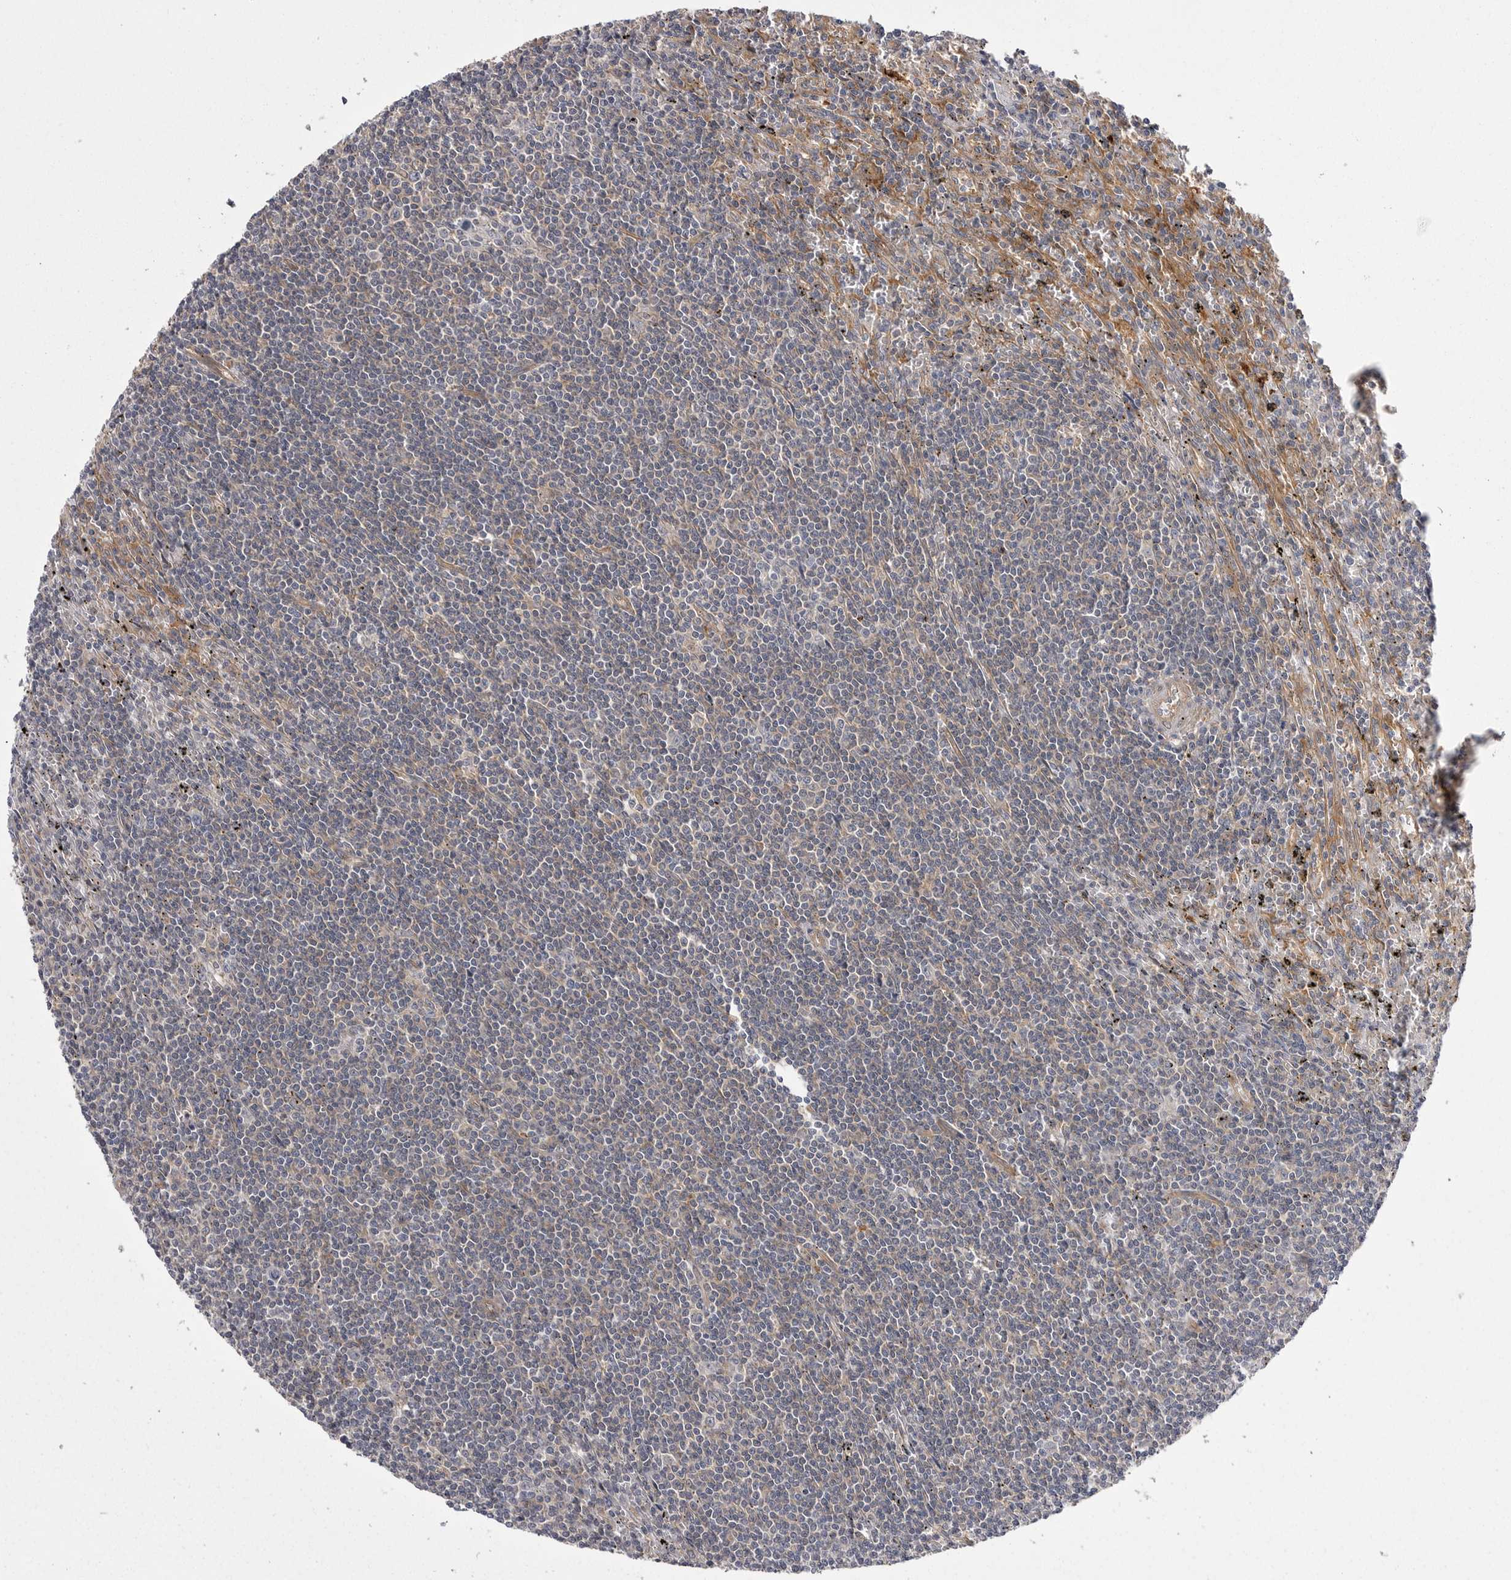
{"staining": {"intensity": "negative", "quantity": "none", "location": "none"}, "tissue": "lymphoma", "cell_type": "Tumor cells", "image_type": "cancer", "snomed": [{"axis": "morphology", "description": "Malignant lymphoma, non-Hodgkin's type, Low grade"}, {"axis": "topography", "description": "Spleen"}], "caption": "Lymphoma stained for a protein using IHC shows no positivity tumor cells.", "gene": "OSBPL9", "patient": {"sex": "male", "age": 76}}